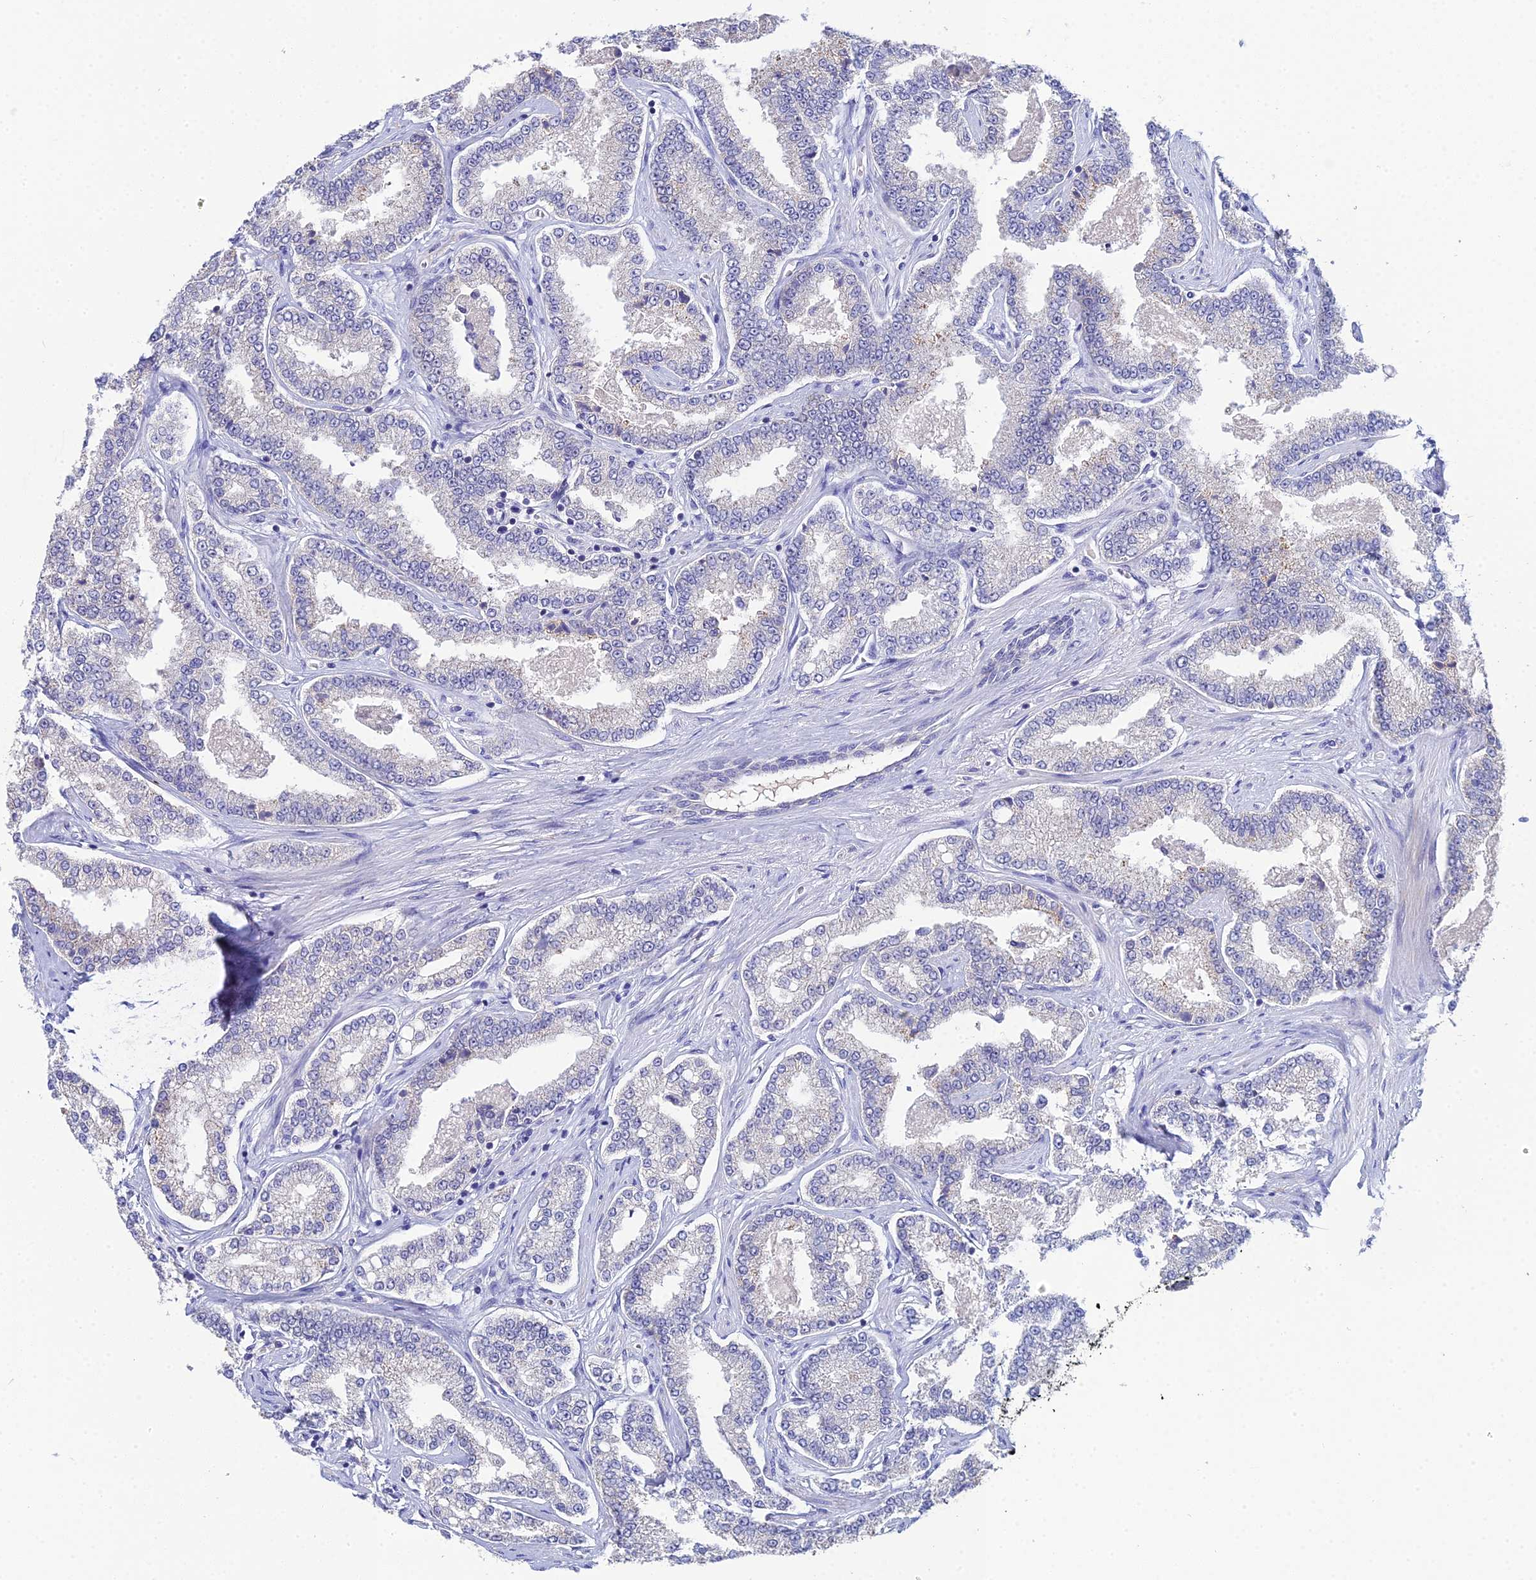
{"staining": {"intensity": "negative", "quantity": "none", "location": "none"}, "tissue": "prostate cancer", "cell_type": "Tumor cells", "image_type": "cancer", "snomed": [{"axis": "morphology", "description": "Normal tissue, NOS"}, {"axis": "morphology", "description": "Adenocarcinoma, High grade"}, {"axis": "topography", "description": "Prostate"}], "caption": "Protein analysis of prostate cancer displays no significant staining in tumor cells. (DAB IHC with hematoxylin counter stain).", "gene": "PLPP4", "patient": {"sex": "male", "age": 83}}